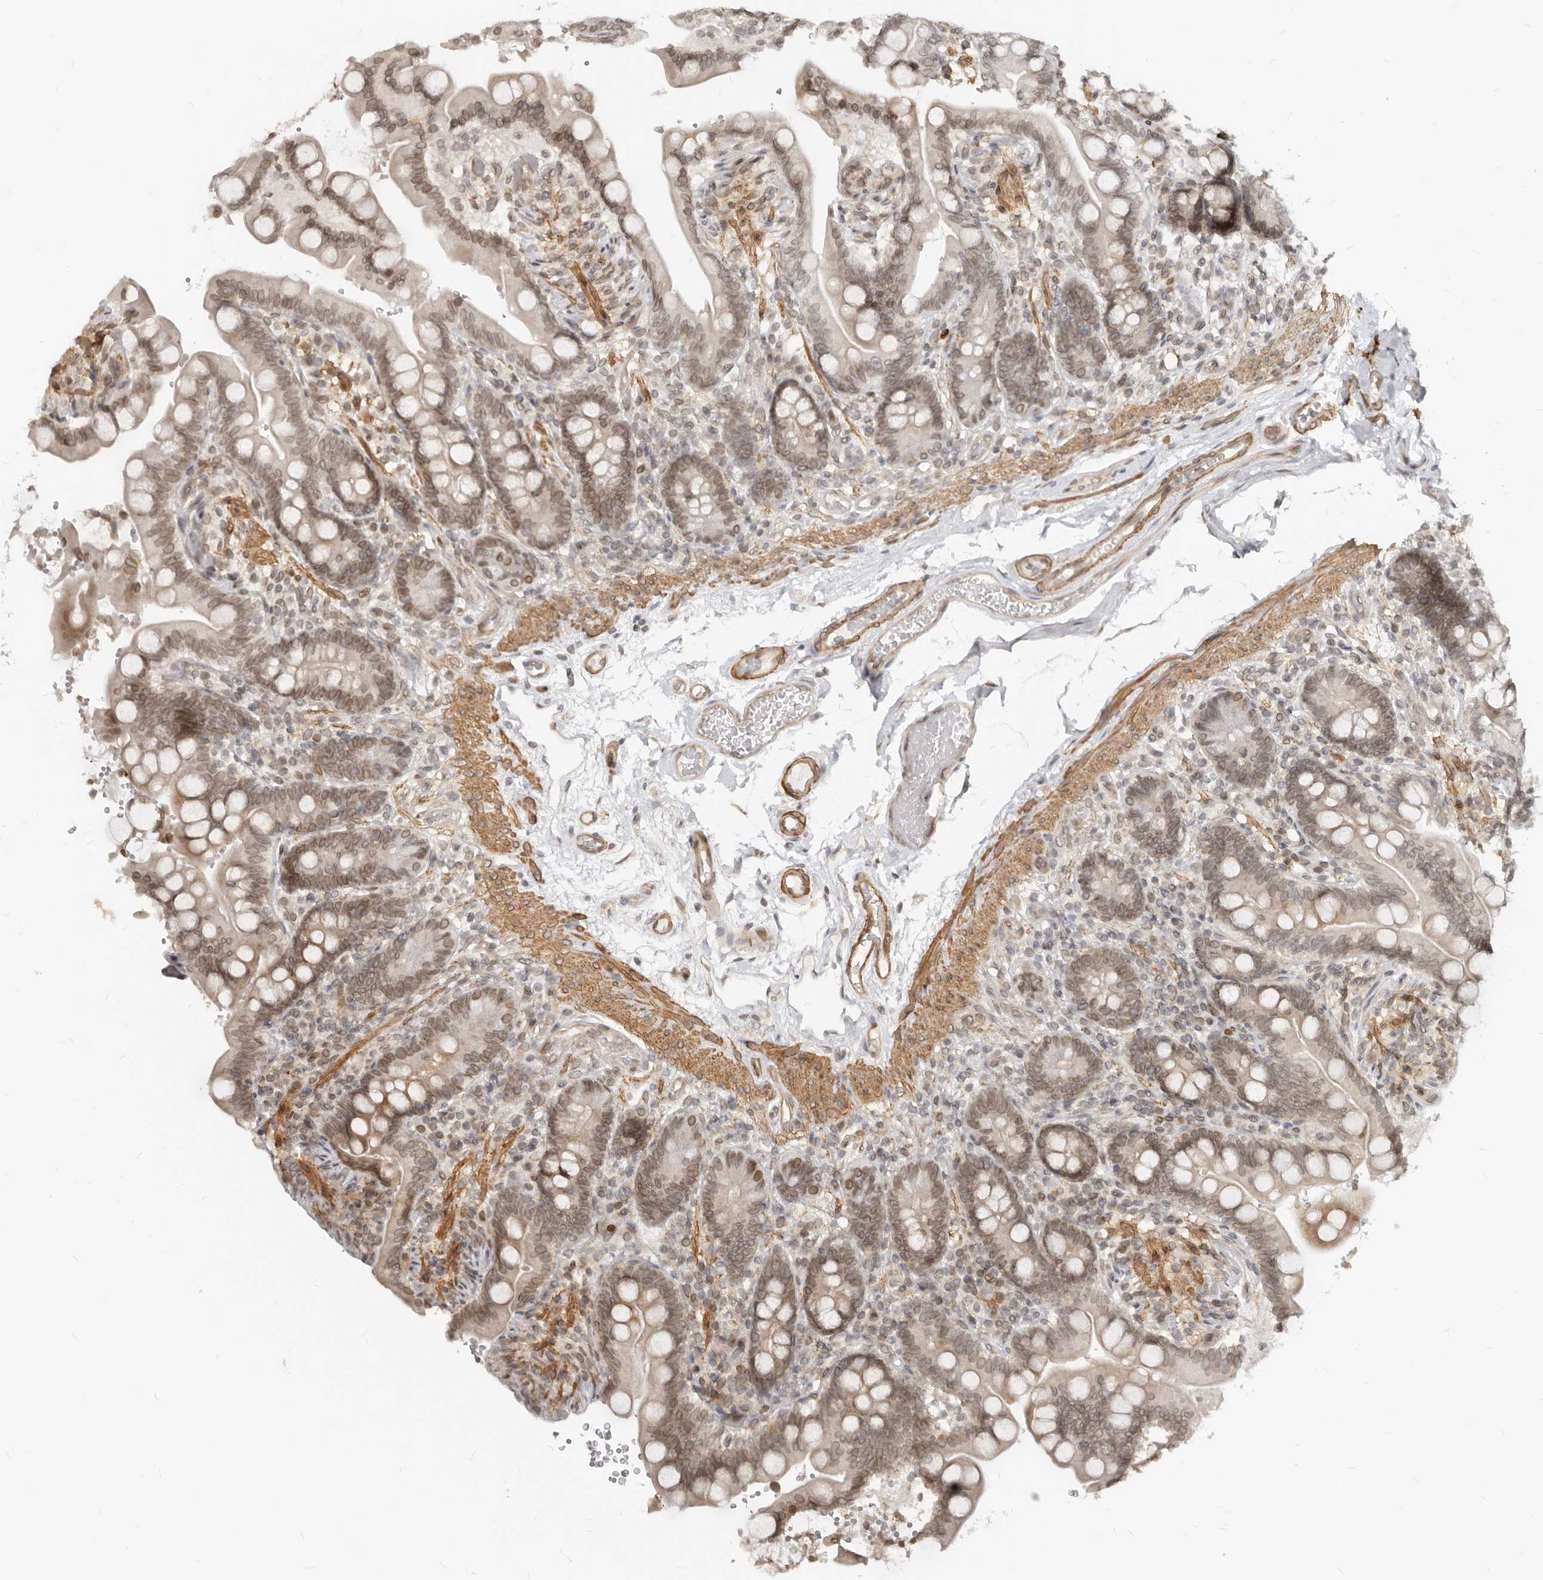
{"staining": {"intensity": "strong", "quantity": ">75%", "location": "cytoplasmic/membranous,nuclear"}, "tissue": "colon", "cell_type": "Endothelial cells", "image_type": "normal", "snomed": [{"axis": "morphology", "description": "Normal tissue, NOS"}, {"axis": "topography", "description": "Smooth muscle"}, {"axis": "topography", "description": "Colon"}], "caption": "Benign colon shows strong cytoplasmic/membranous,nuclear expression in about >75% of endothelial cells The protein is stained brown, and the nuclei are stained in blue (DAB (3,3'-diaminobenzidine) IHC with brightfield microscopy, high magnification)..", "gene": "NUP153", "patient": {"sex": "male", "age": 73}}